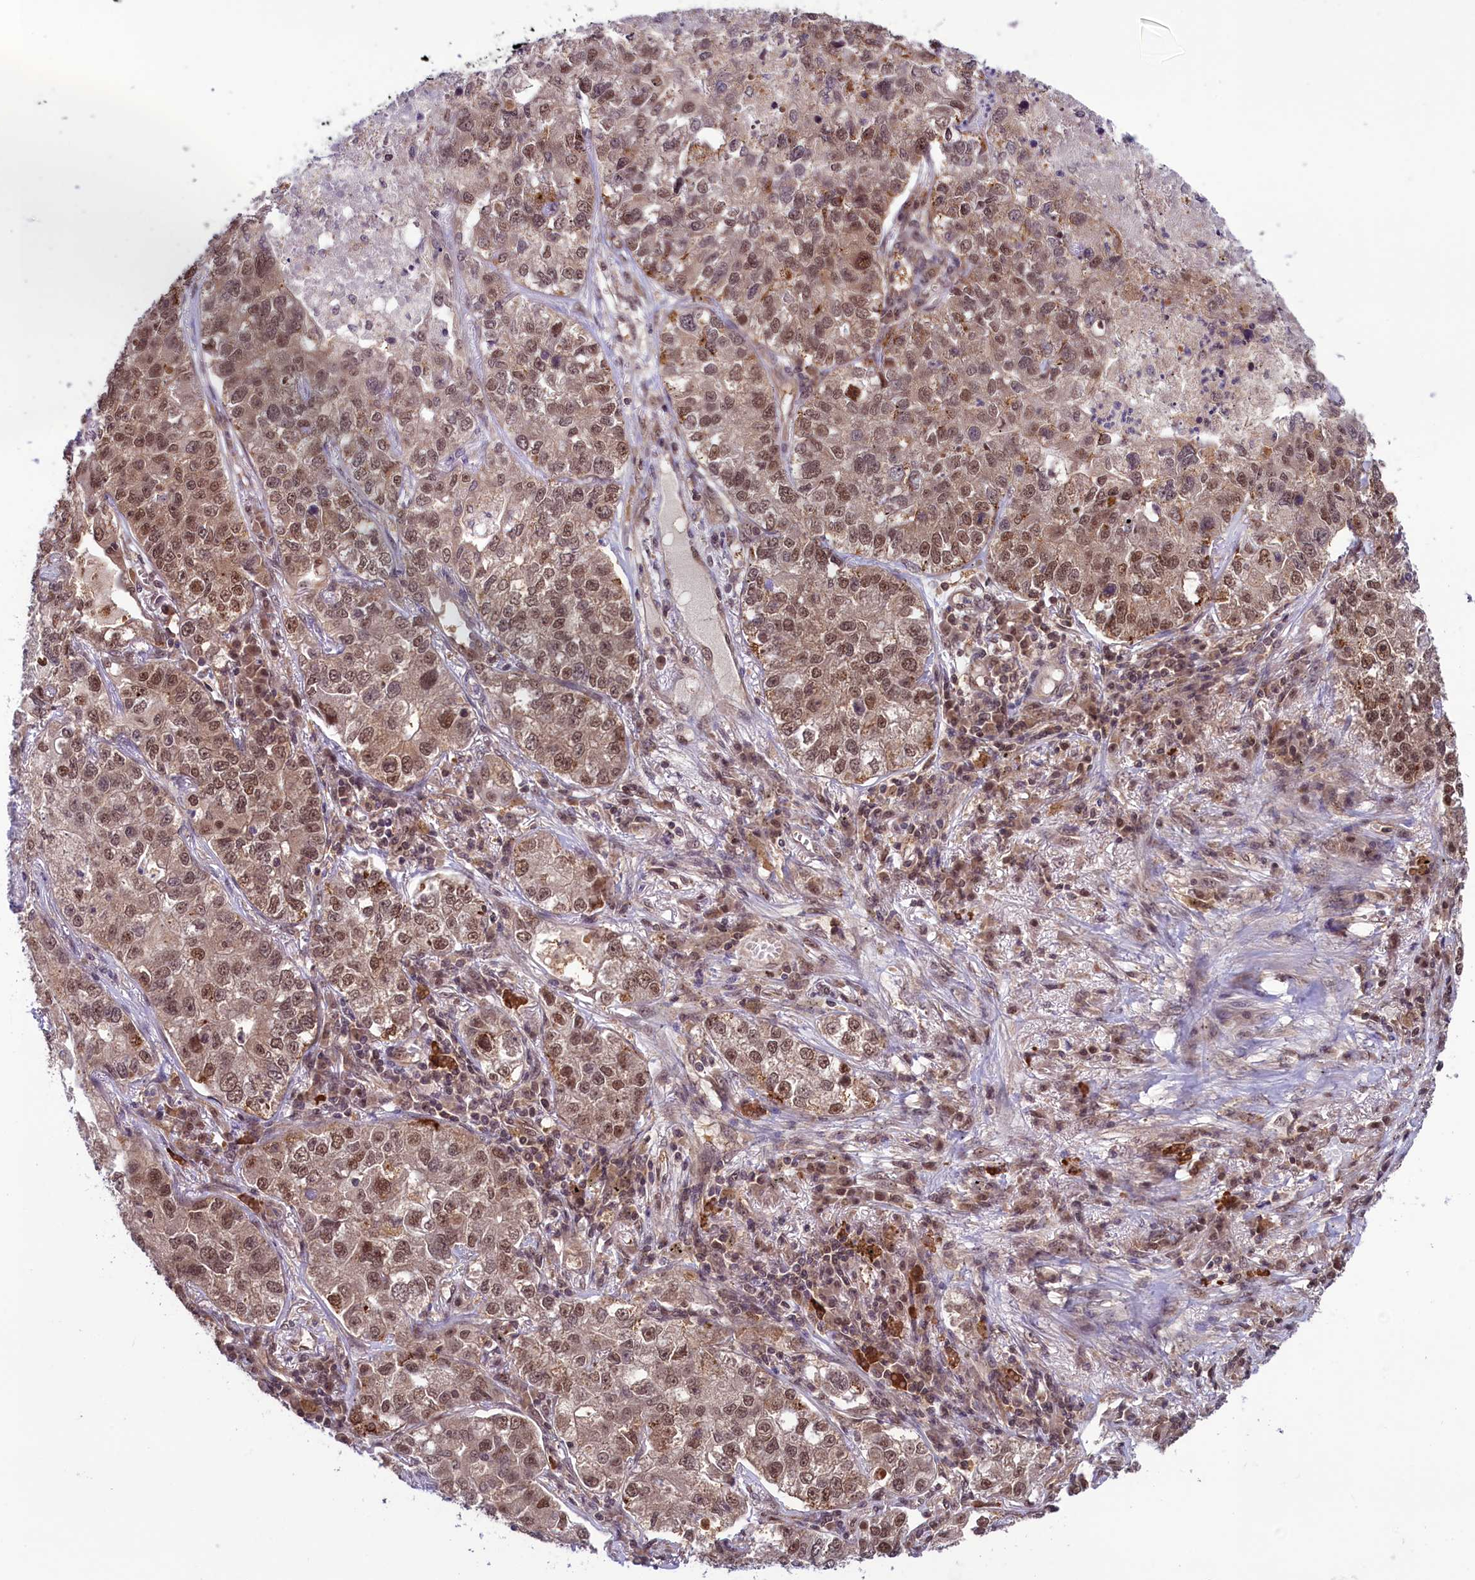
{"staining": {"intensity": "moderate", "quantity": "25%-75%", "location": "nuclear"}, "tissue": "lung cancer", "cell_type": "Tumor cells", "image_type": "cancer", "snomed": [{"axis": "morphology", "description": "Adenocarcinoma, NOS"}, {"axis": "topography", "description": "Lung"}], "caption": "Immunohistochemistry photomicrograph of lung cancer (adenocarcinoma) stained for a protein (brown), which displays medium levels of moderate nuclear positivity in approximately 25%-75% of tumor cells.", "gene": "SLC7A6OS", "patient": {"sex": "male", "age": 49}}